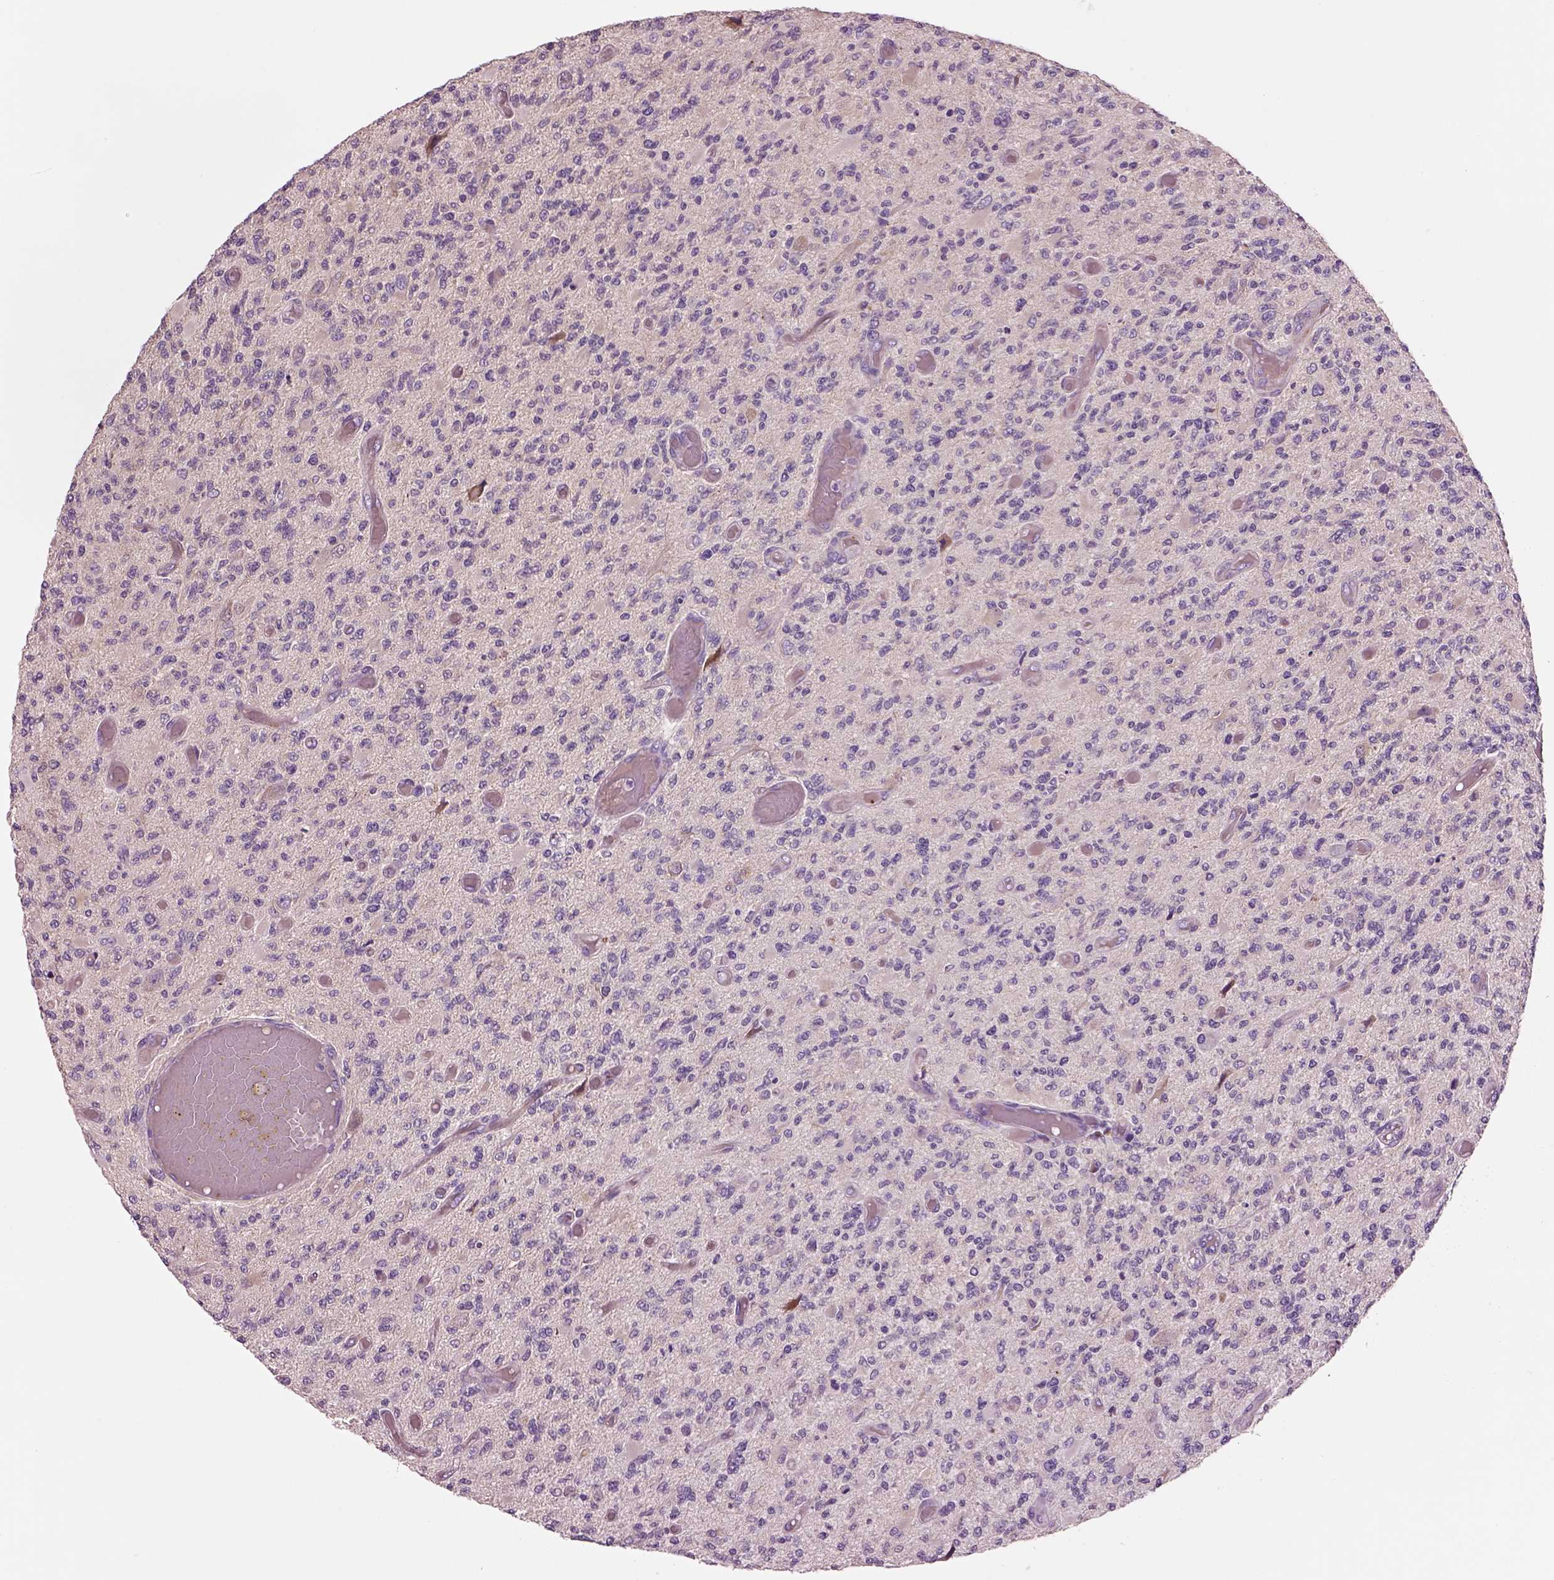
{"staining": {"intensity": "negative", "quantity": "none", "location": "none"}, "tissue": "glioma", "cell_type": "Tumor cells", "image_type": "cancer", "snomed": [{"axis": "morphology", "description": "Glioma, malignant, High grade"}, {"axis": "topography", "description": "Brain"}], "caption": "Malignant high-grade glioma was stained to show a protein in brown. There is no significant staining in tumor cells.", "gene": "PLPP7", "patient": {"sex": "female", "age": 63}}